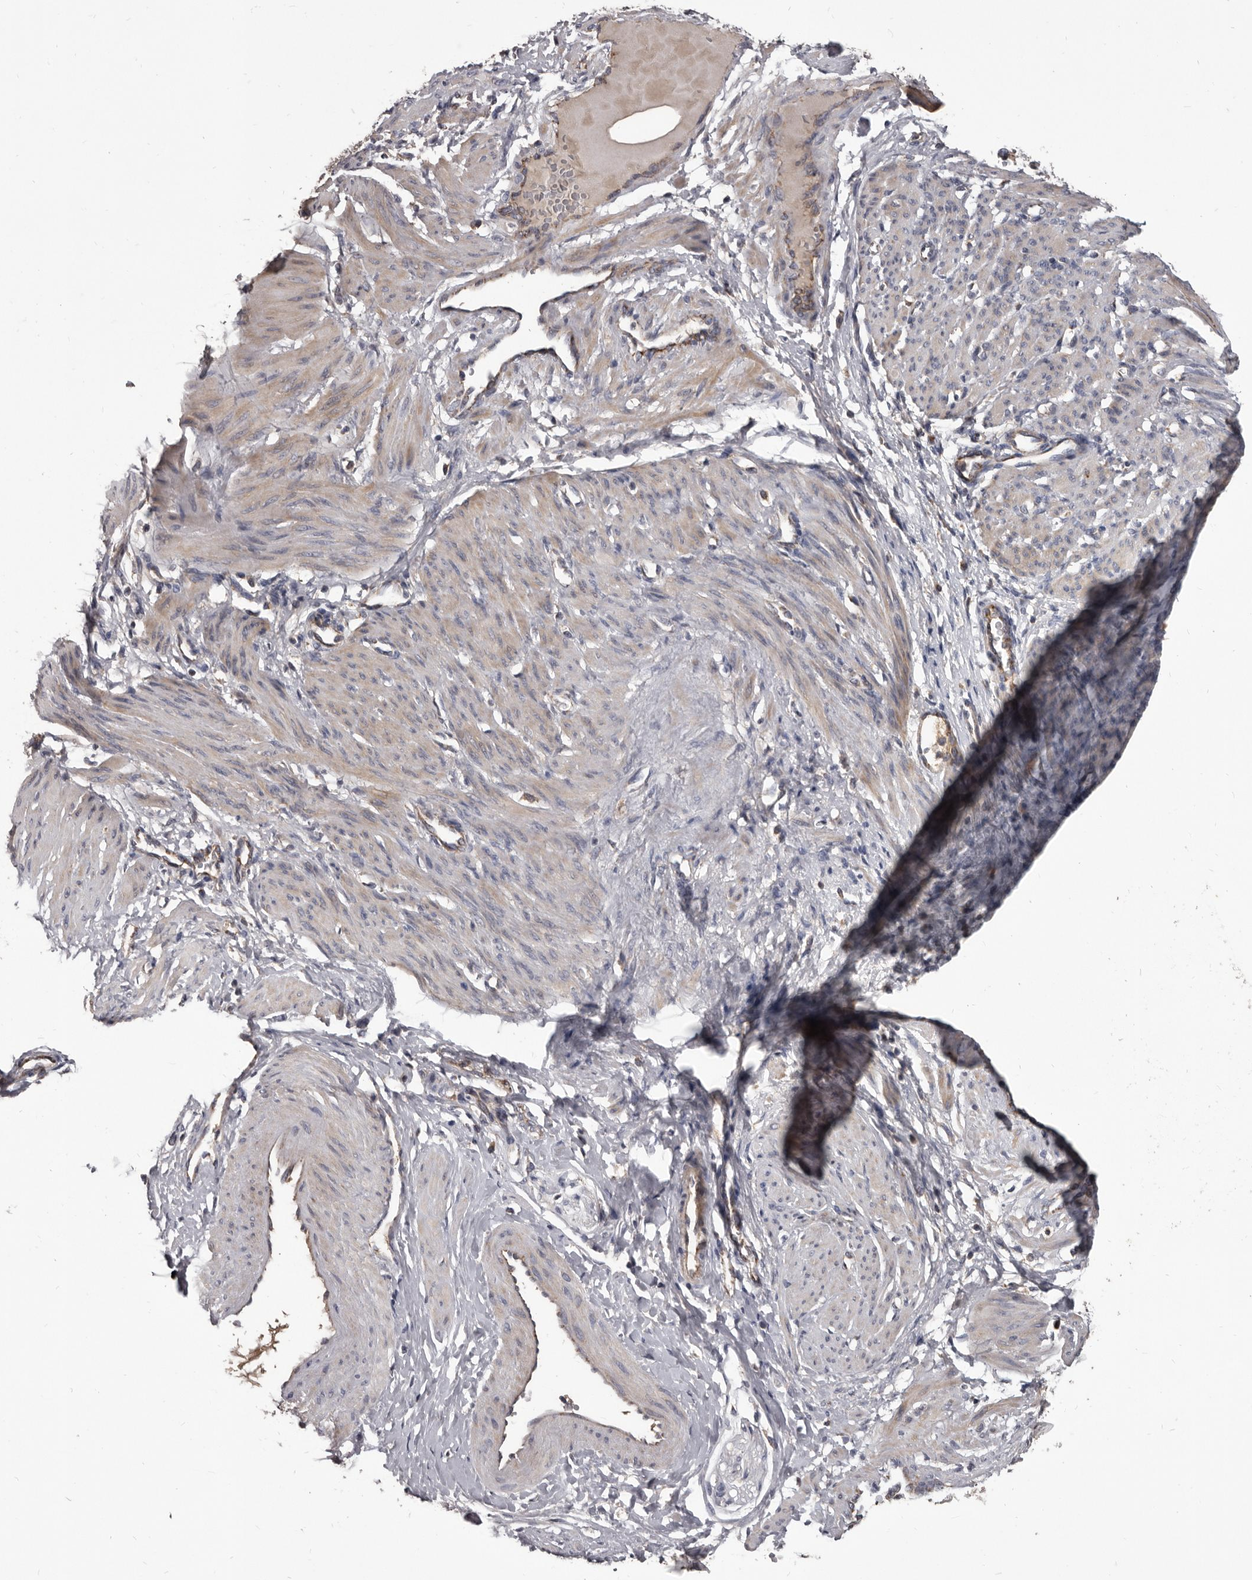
{"staining": {"intensity": "weak", "quantity": "<25%", "location": "cytoplasmic/membranous"}, "tissue": "smooth muscle", "cell_type": "Smooth muscle cells", "image_type": "normal", "snomed": [{"axis": "morphology", "description": "Normal tissue, NOS"}, {"axis": "topography", "description": "Endometrium"}], "caption": "DAB immunohistochemical staining of benign smooth muscle exhibits no significant positivity in smooth muscle cells.", "gene": "ALDH5A1", "patient": {"sex": "female", "age": 33}}